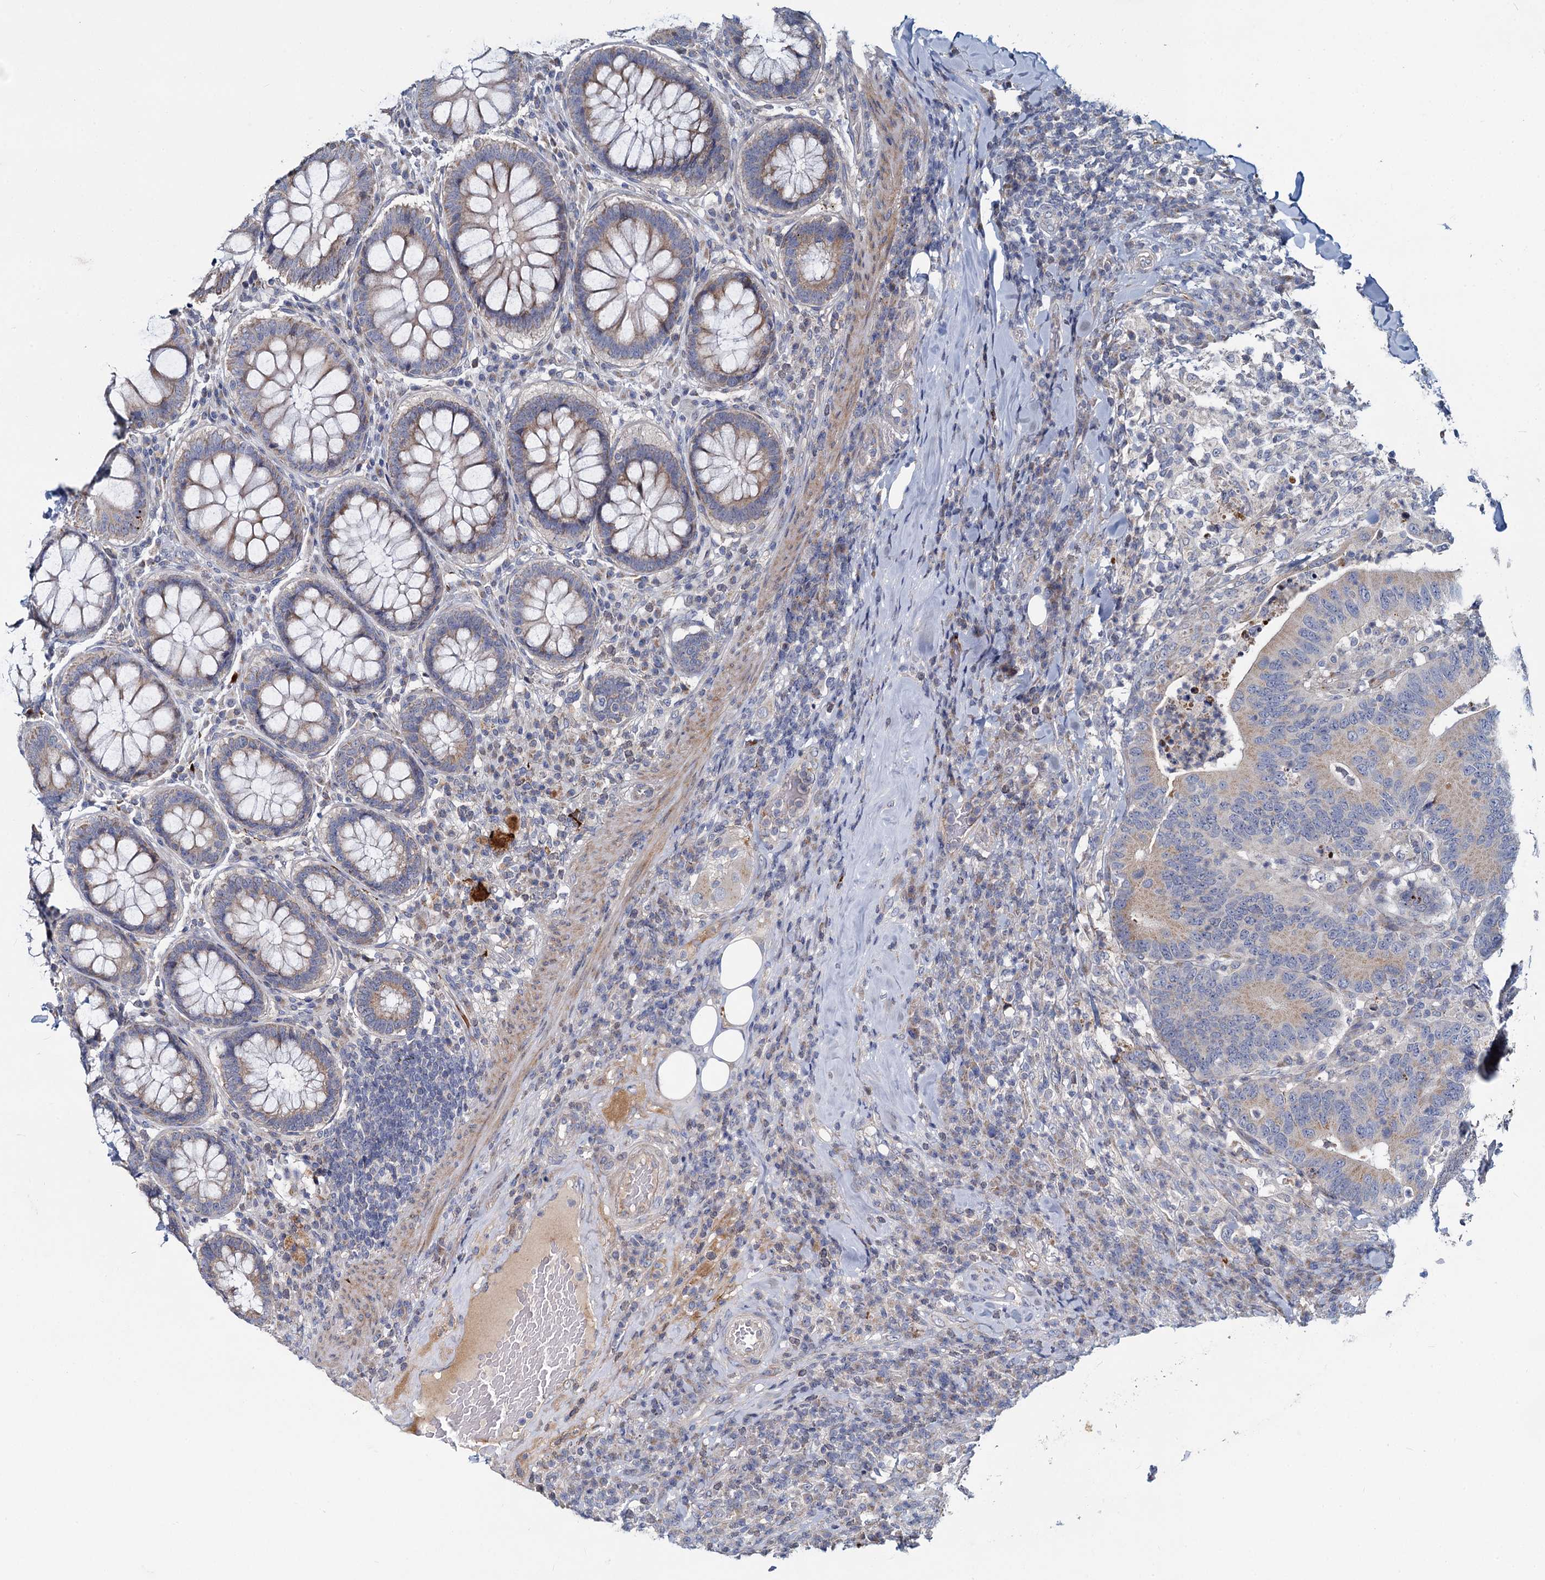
{"staining": {"intensity": "weak", "quantity": "<25%", "location": "cytoplasmic/membranous"}, "tissue": "colorectal cancer", "cell_type": "Tumor cells", "image_type": "cancer", "snomed": [{"axis": "morphology", "description": "Adenocarcinoma, NOS"}, {"axis": "topography", "description": "Colon"}], "caption": "Immunohistochemistry histopathology image of human colorectal cancer (adenocarcinoma) stained for a protein (brown), which displays no positivity in tumor cells.", "gene": "DCUN1D2", "patient": {"sex": "female", "age": 66}}